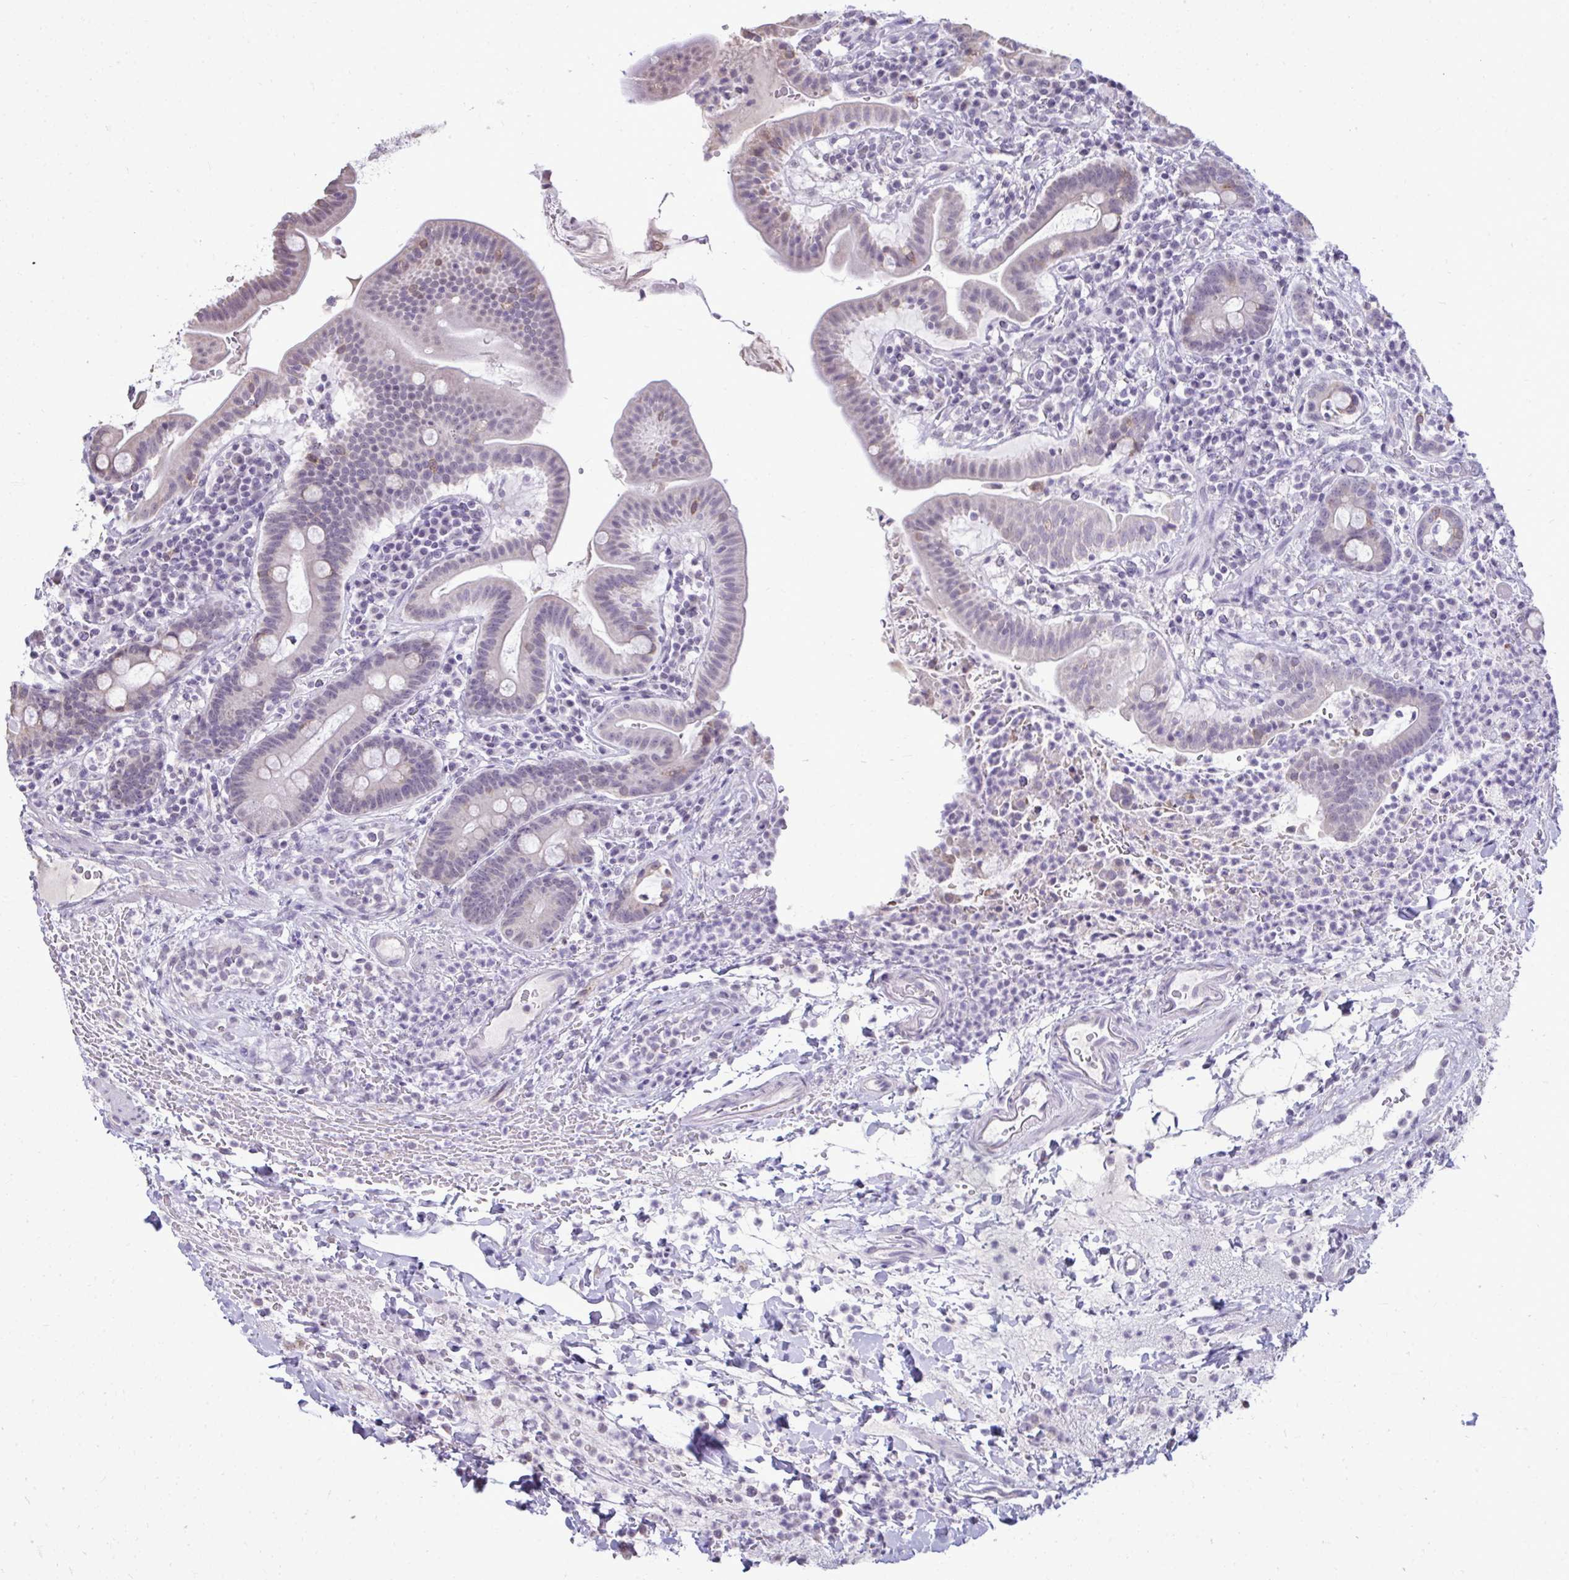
{"staining": {"intensity": "negative", "quantity": "none", "location": "none"}, "tissue": "small intestine", "cell_type": "Glandular cells", "image_type": "normal", "snomed": [{"axis": "morphology", "description": "Normal tissue, NOS"}, {"axis": "topography", "description": "Small intestine"}], "caption": "Immunohistochemical staining of benign human small intestine demonstrates no significant expression in glandular cells.", "gene": "NPPA", "patient": {"sex": "male", "age": 26}}